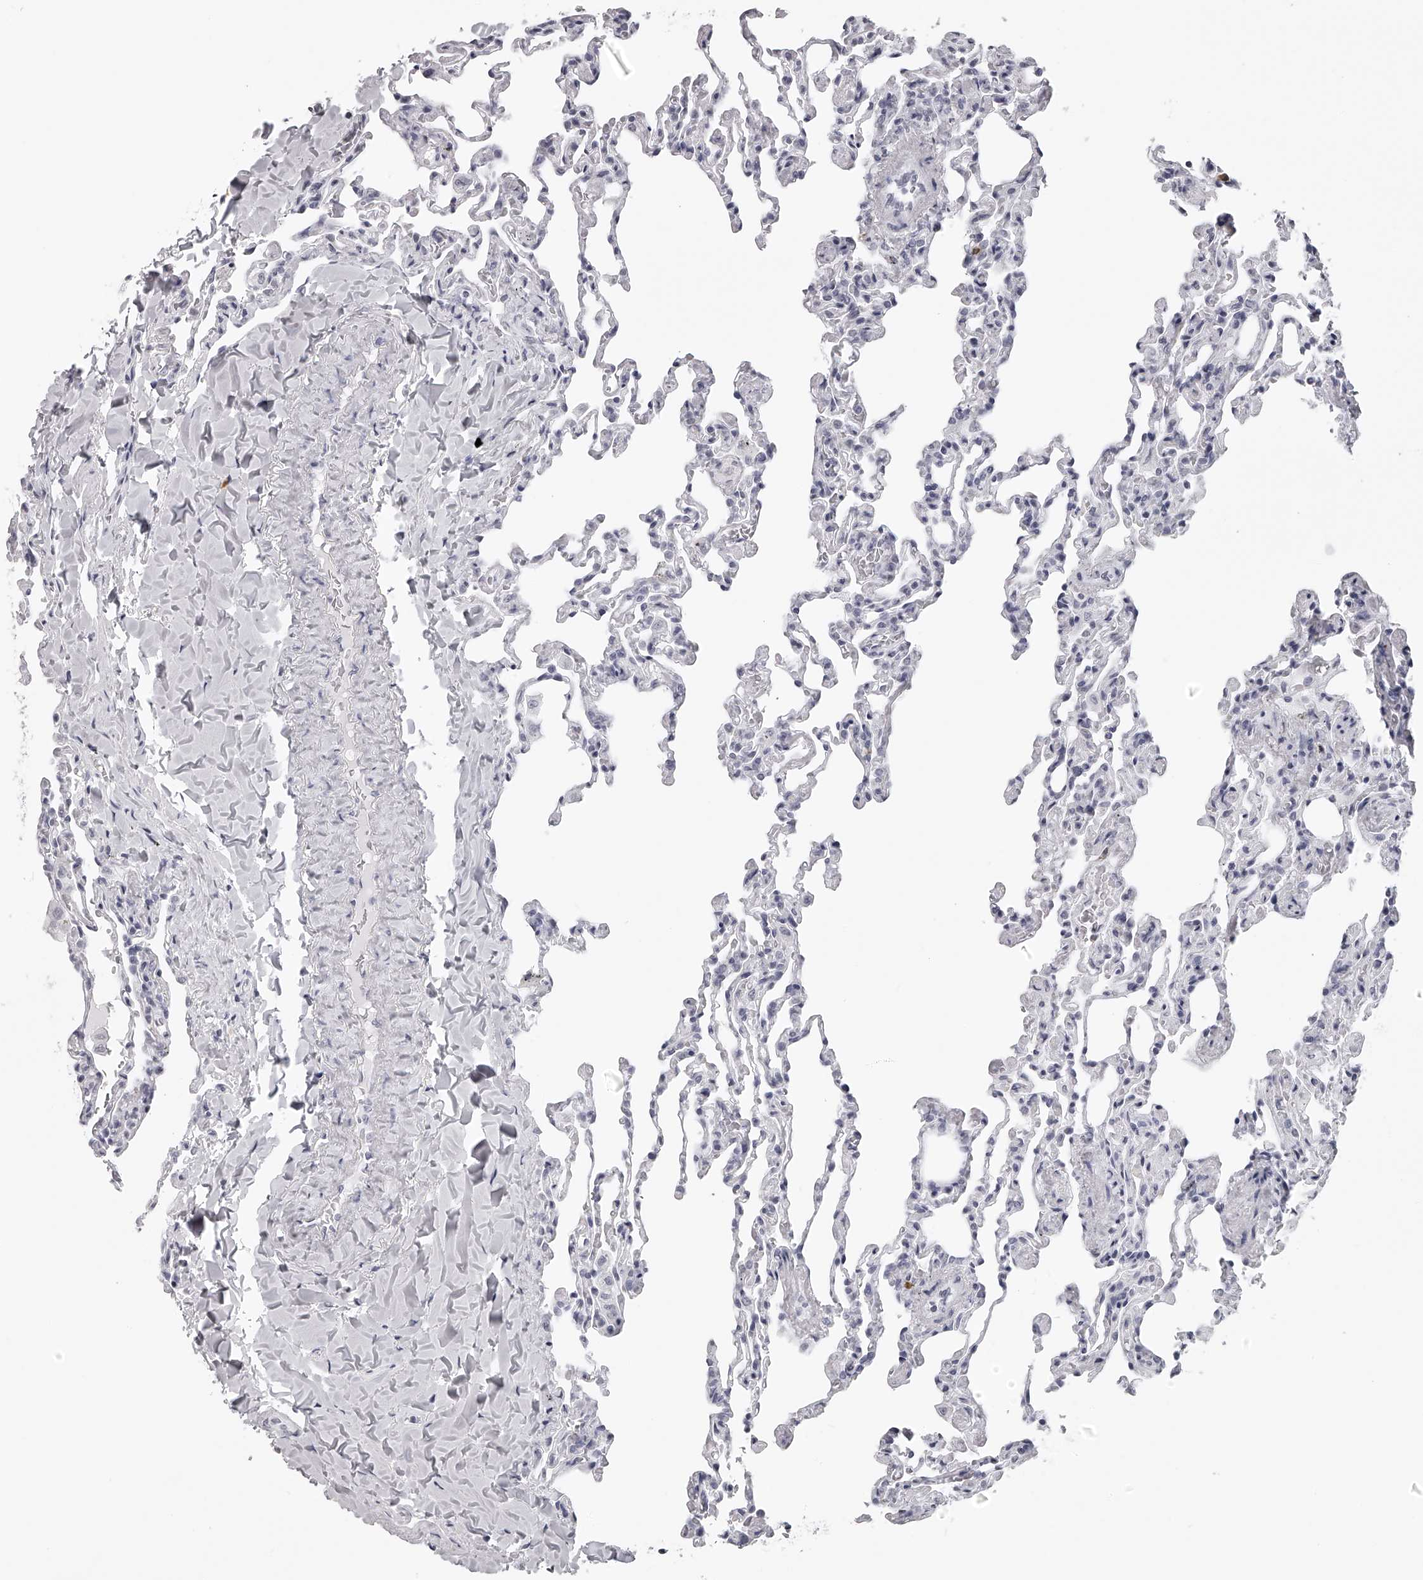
{"staining": {"intensity": "negative", "quantity": "none", "location": "none"}, "tissue": "lung", "cell_type": "Alveolar cells", "image_type": "normal", "snomed": [{"axis": "morphology", "description": "Normal tissue, NOS"}, {"axis": "topography", "description": "Lung"}], "caption": "Immunohistochemistry of normal human lung displays no positivity in alveolar cells. (DAB (3,3'-diaminobenzidine) immunohistochemistry with hematoxylin counter stain).", "gene": "SEC11C", "patient": {"sex": "male", "age": 20}}